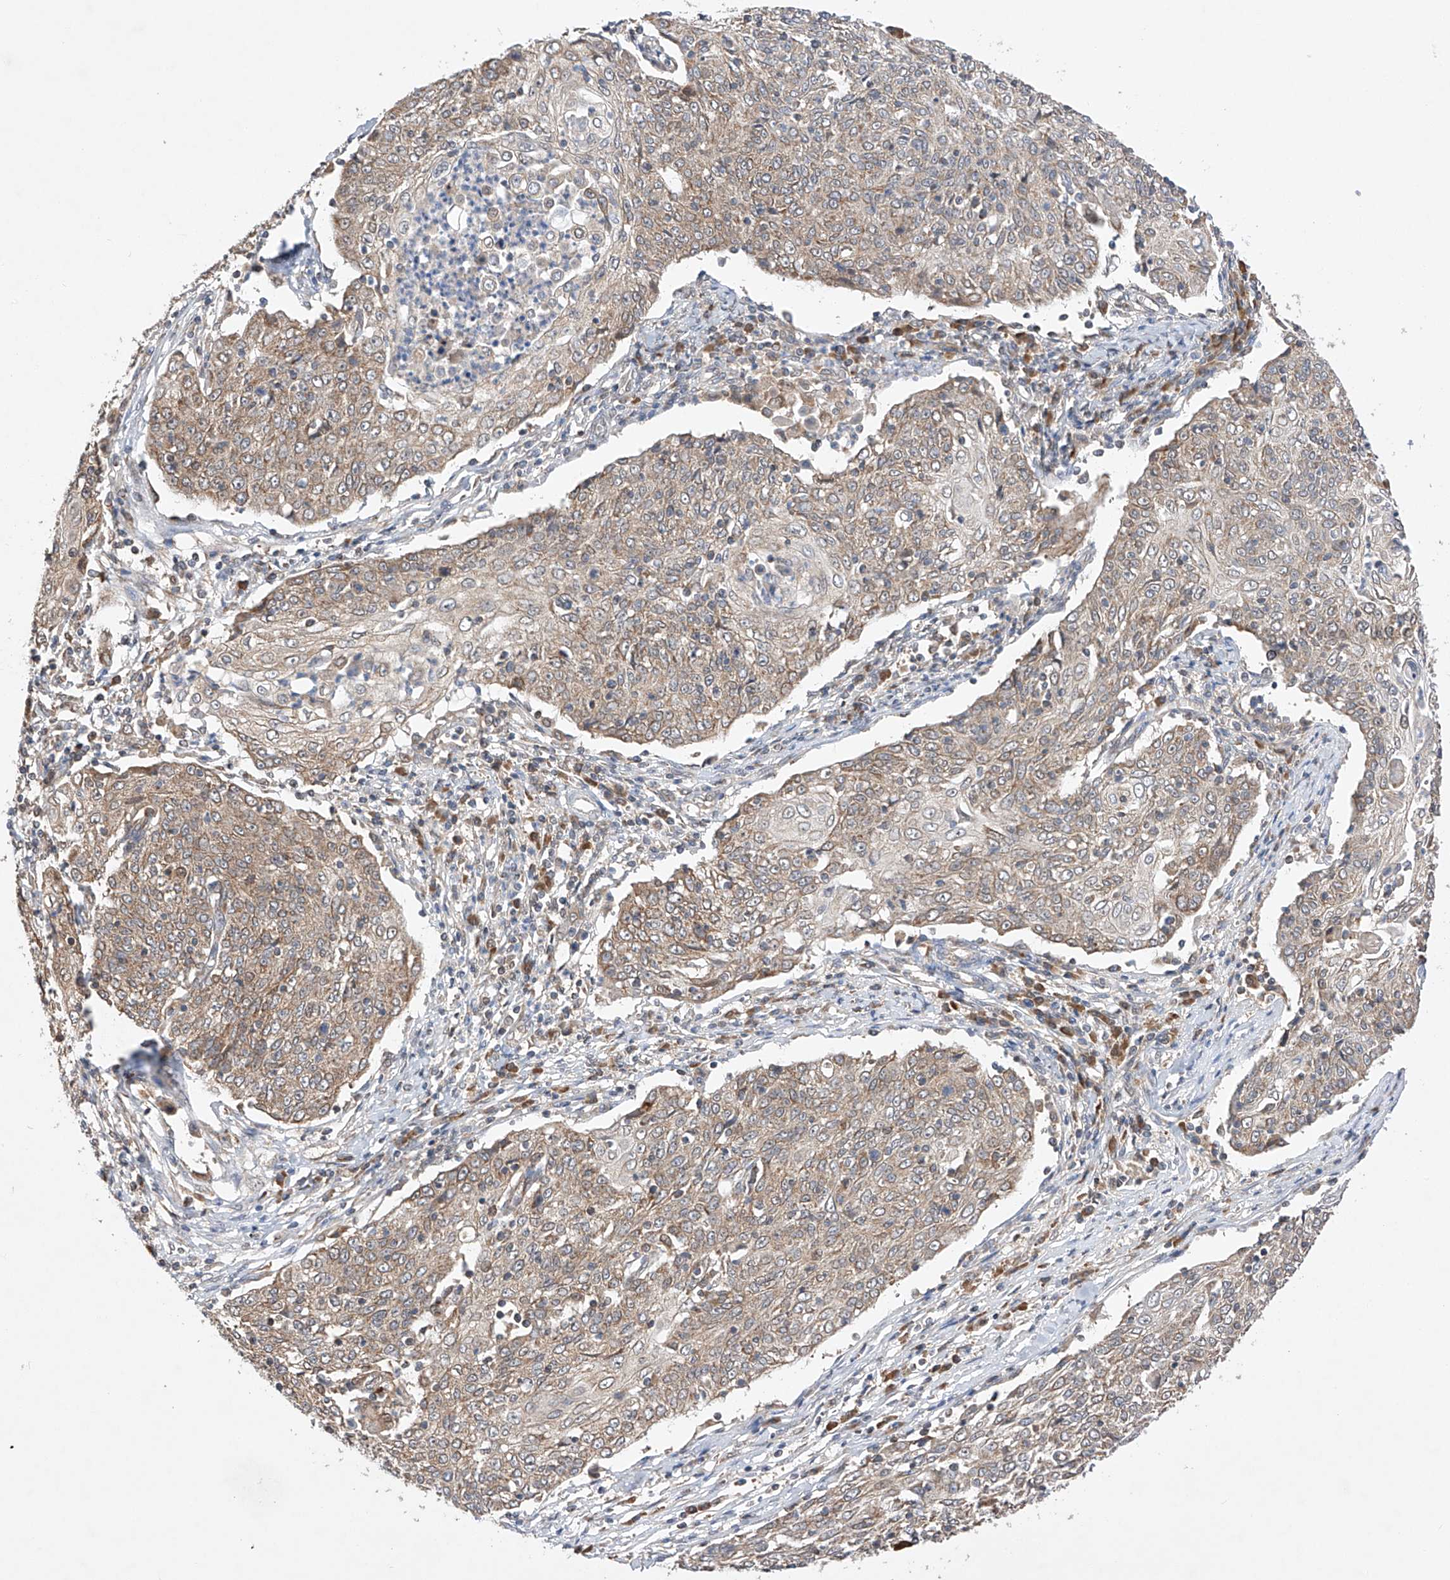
{"staining": {"intensity": "weak", "quantity": ">75%", "location": "cytoplasmic/membranous"}, "tissue": "cervical cancer", "cell_type": "Tumor cells", "image_type": "cancer", "snomed": [{"axis": "morphology", "description": "Squamous cell carcinoma, NOS"}, {"axis": "topography", "description": "Cervix"}], "caption": "Protein expression by immunohistochemistry displays weak cytoplasmic/membranous staining in about >75% of tumor cells in squamous cell carcinoma (cervical). (brown staining indicates protein expression, while blue staining denotes nuclei).", "gene": "SDHAF4", "patient": {"sex": "female", "age": 48}}